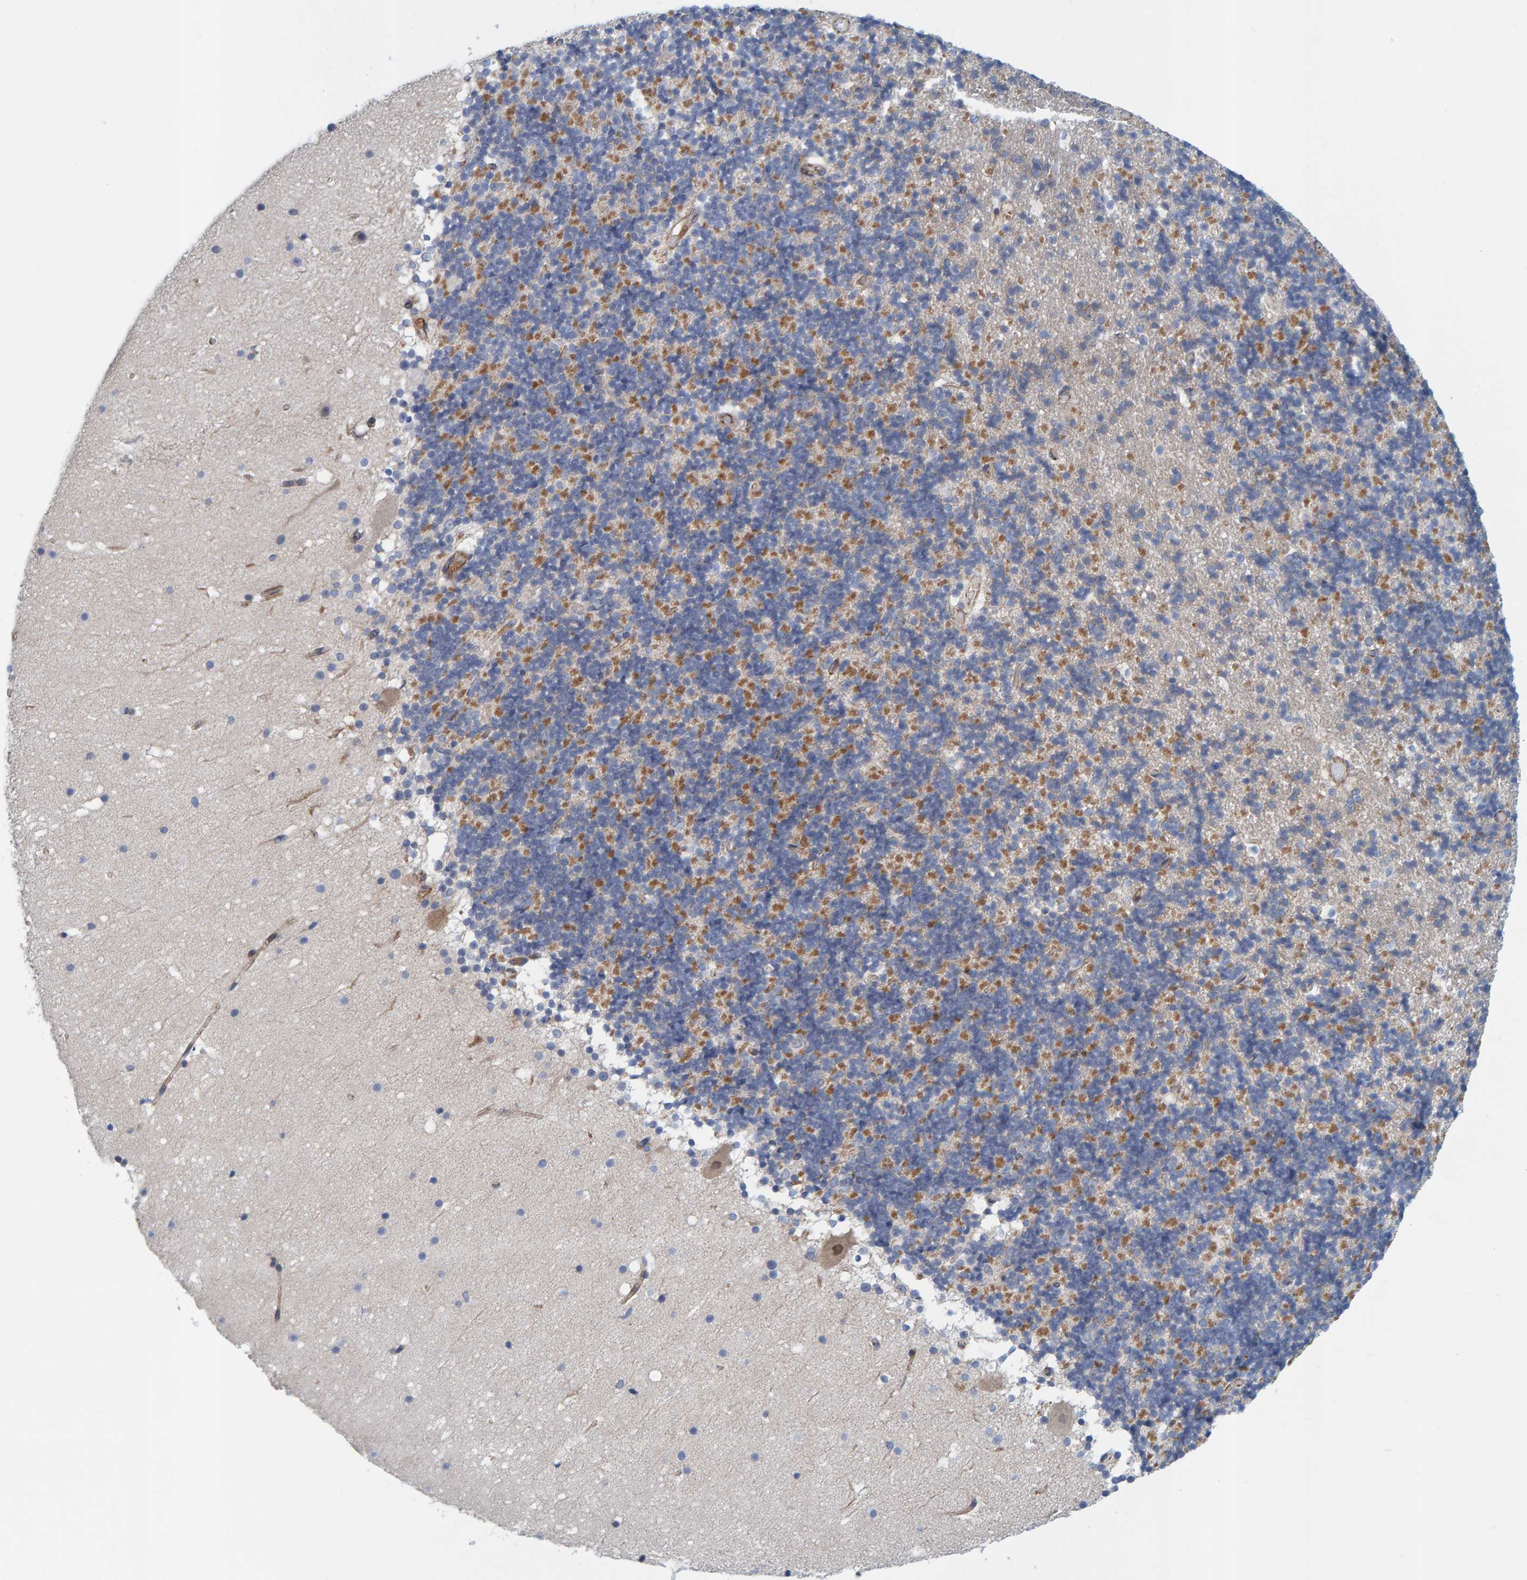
{"staining": {"intensity": "moderate", "quantity": "<25%", "location": "cytoplasmic/membranous"}, "tissue": "cerebellum", "cell_type": "Cells in granular layer", "image_type": "normal", "snomed": [{"axis": "morphology", "description": "Normal tissue, NOS"}, {"axis": "topography", "description": "Cerebellum"}], "caption": "Cerebellum was stained to show a protein in brown. There is low levels of moderate cytoplasmic/membranous positivity in approximately <25% of cells in granular layer. (DAB IHC, brown staining for protein, blue staining for nuclei).", "gene": "KRBA2", "patient": {"sex": "male", "age": 57}}